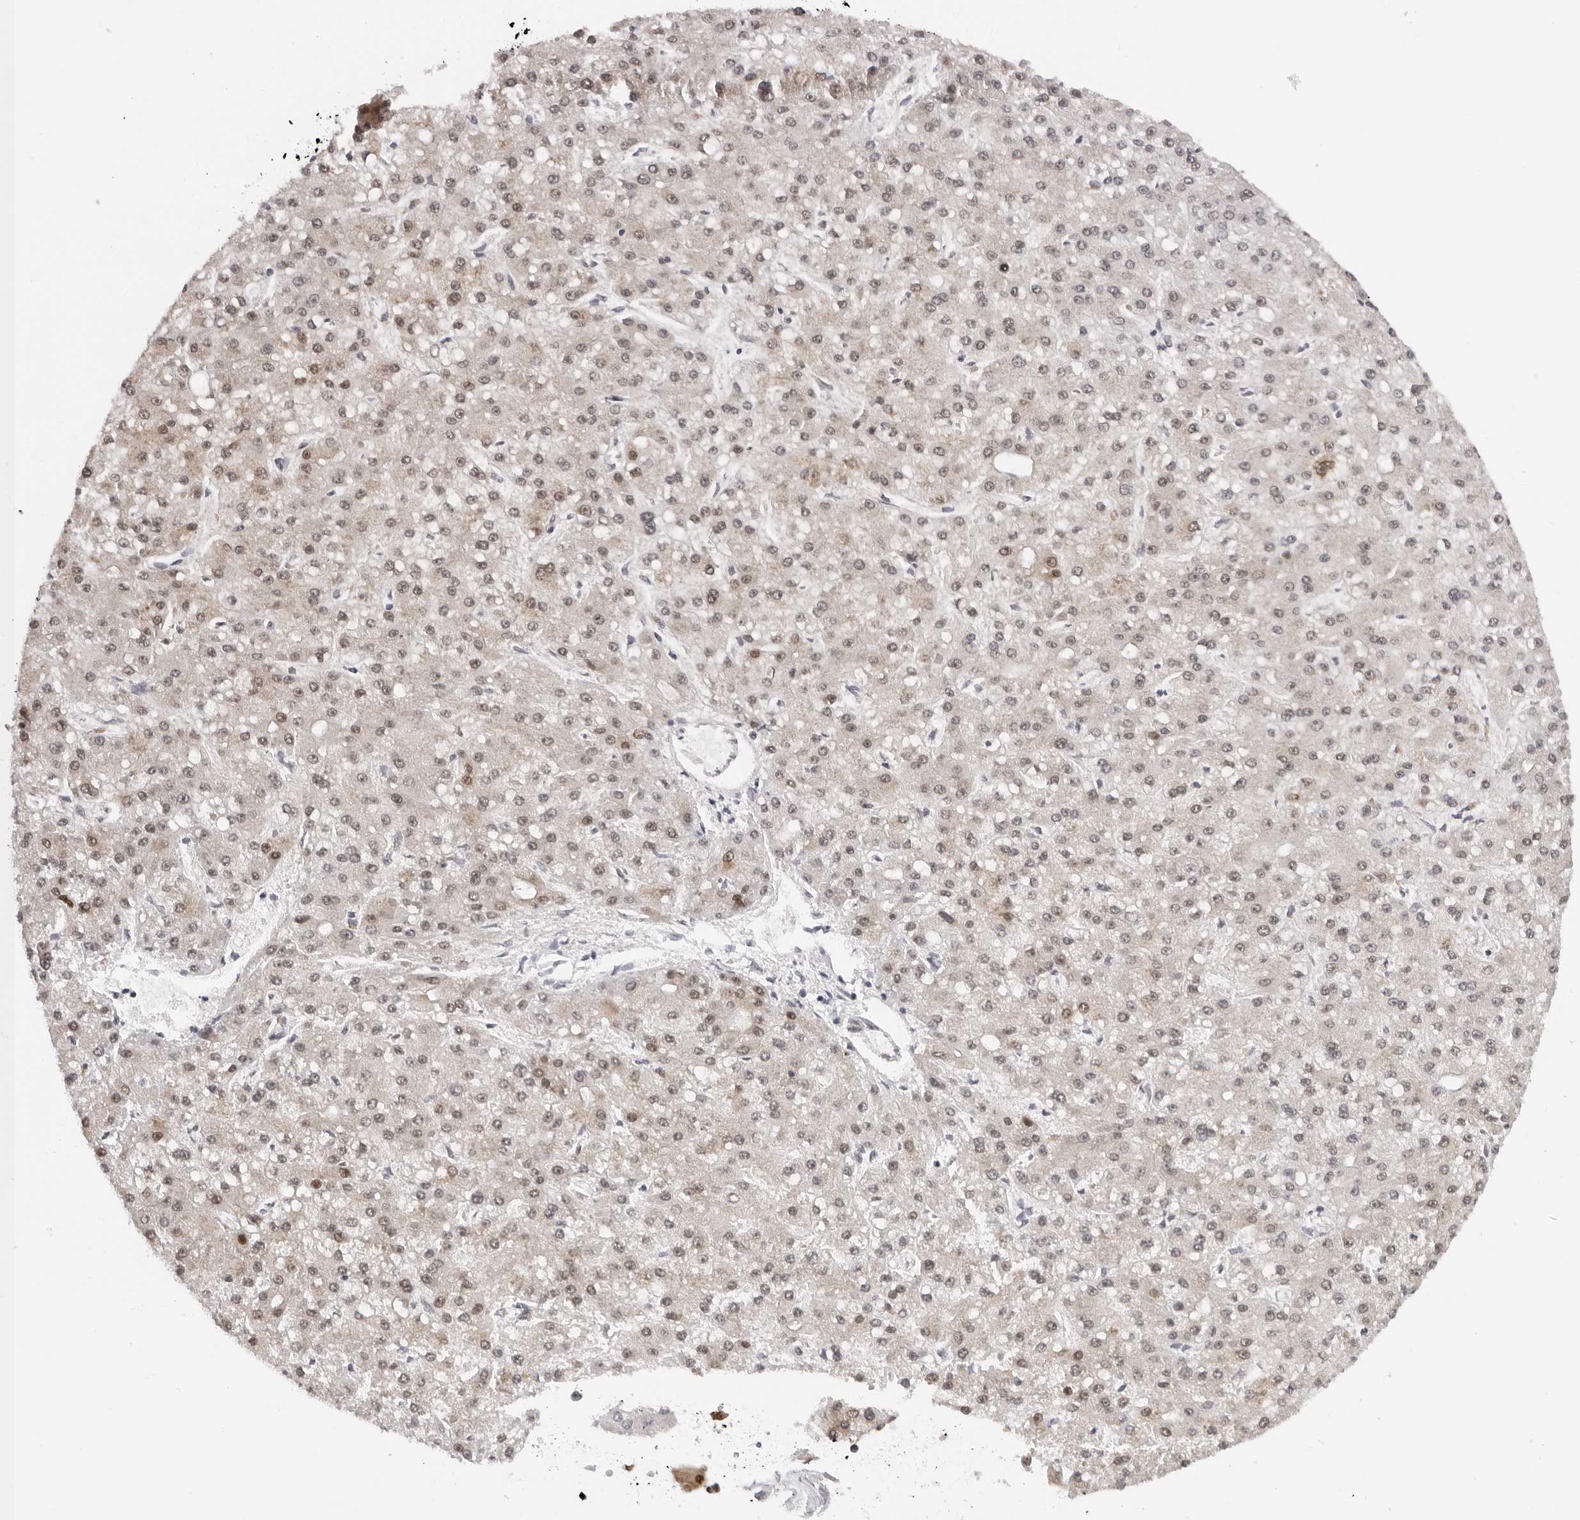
{"staining": {"intensity": "weak", "quantity": ">75%", "location": "nuclear"}, "tissue": "liver cancer", "cell_type": "Tumor cells", "image_type": "cancer", "snomed": [{"axis": "morphology", "description": "Carcinoma, Hepatocellular, NOS"}, {"axis": "topography", "description": "Liver"}], "caption": "The image demonstrates staining of liver hepatocellular carcinoma, revealing weak nuclear protein positivity (brown color) within tumor cells.", "gene": "WDR77", "patient": {"sex": "male", "age": 67}}